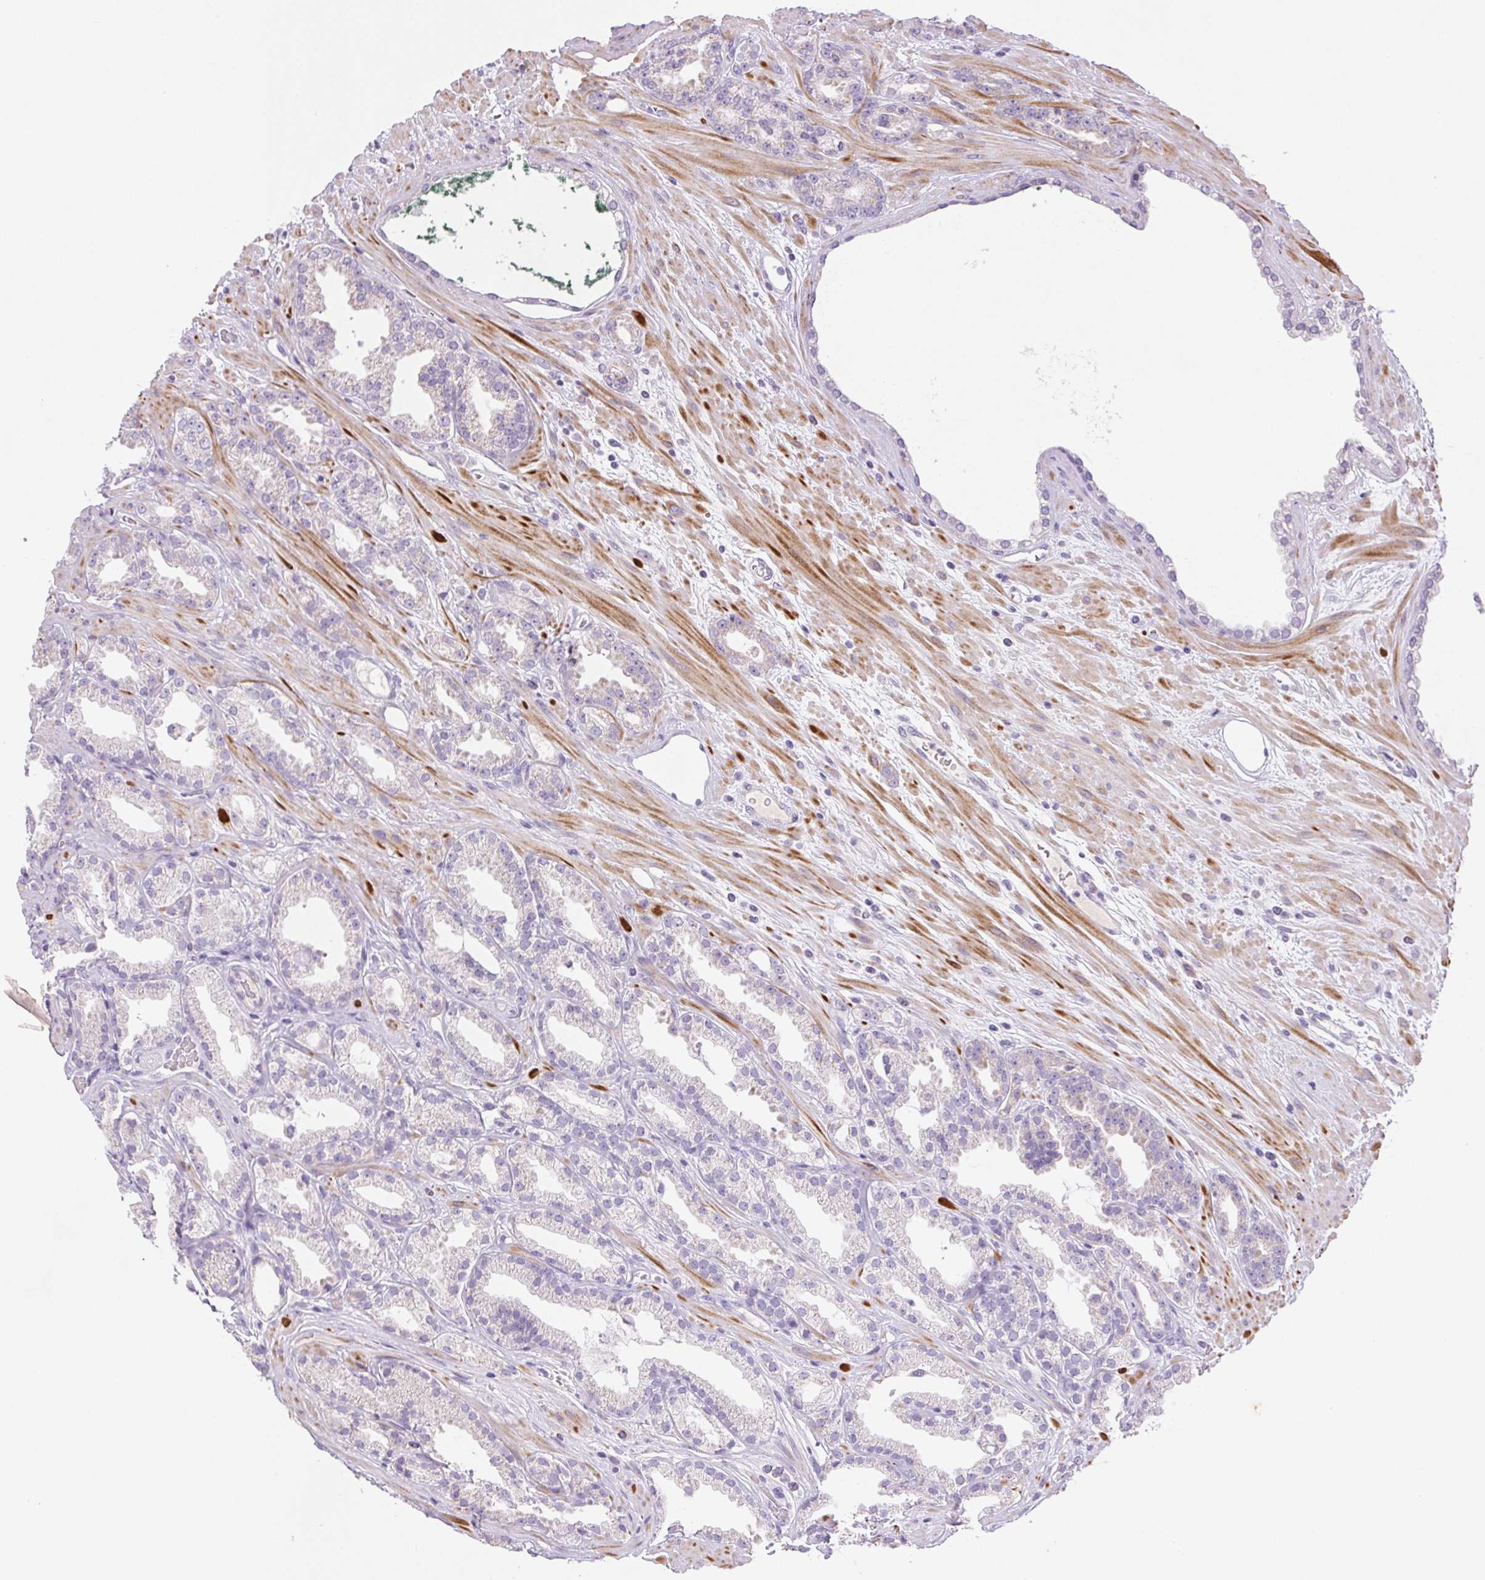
{"staining": {"intensity": "negative", "quantity": "none", "location": "none"}, "tissue": "prostate cancer", "cell_type": "Tumor cells", "image_type": "cancer", "snomed": [{"axis": "morphology", "description": "Adenocarcinoma, Low grade"}, {"axis": "topography", "description": "Prostate"}], "caption": "There is no significant staining in tumor cells of prostate low-grade adenocarcinoma.", "gene": "ARHGAP11B", "patient": {"sex": "male", "age": 61}}